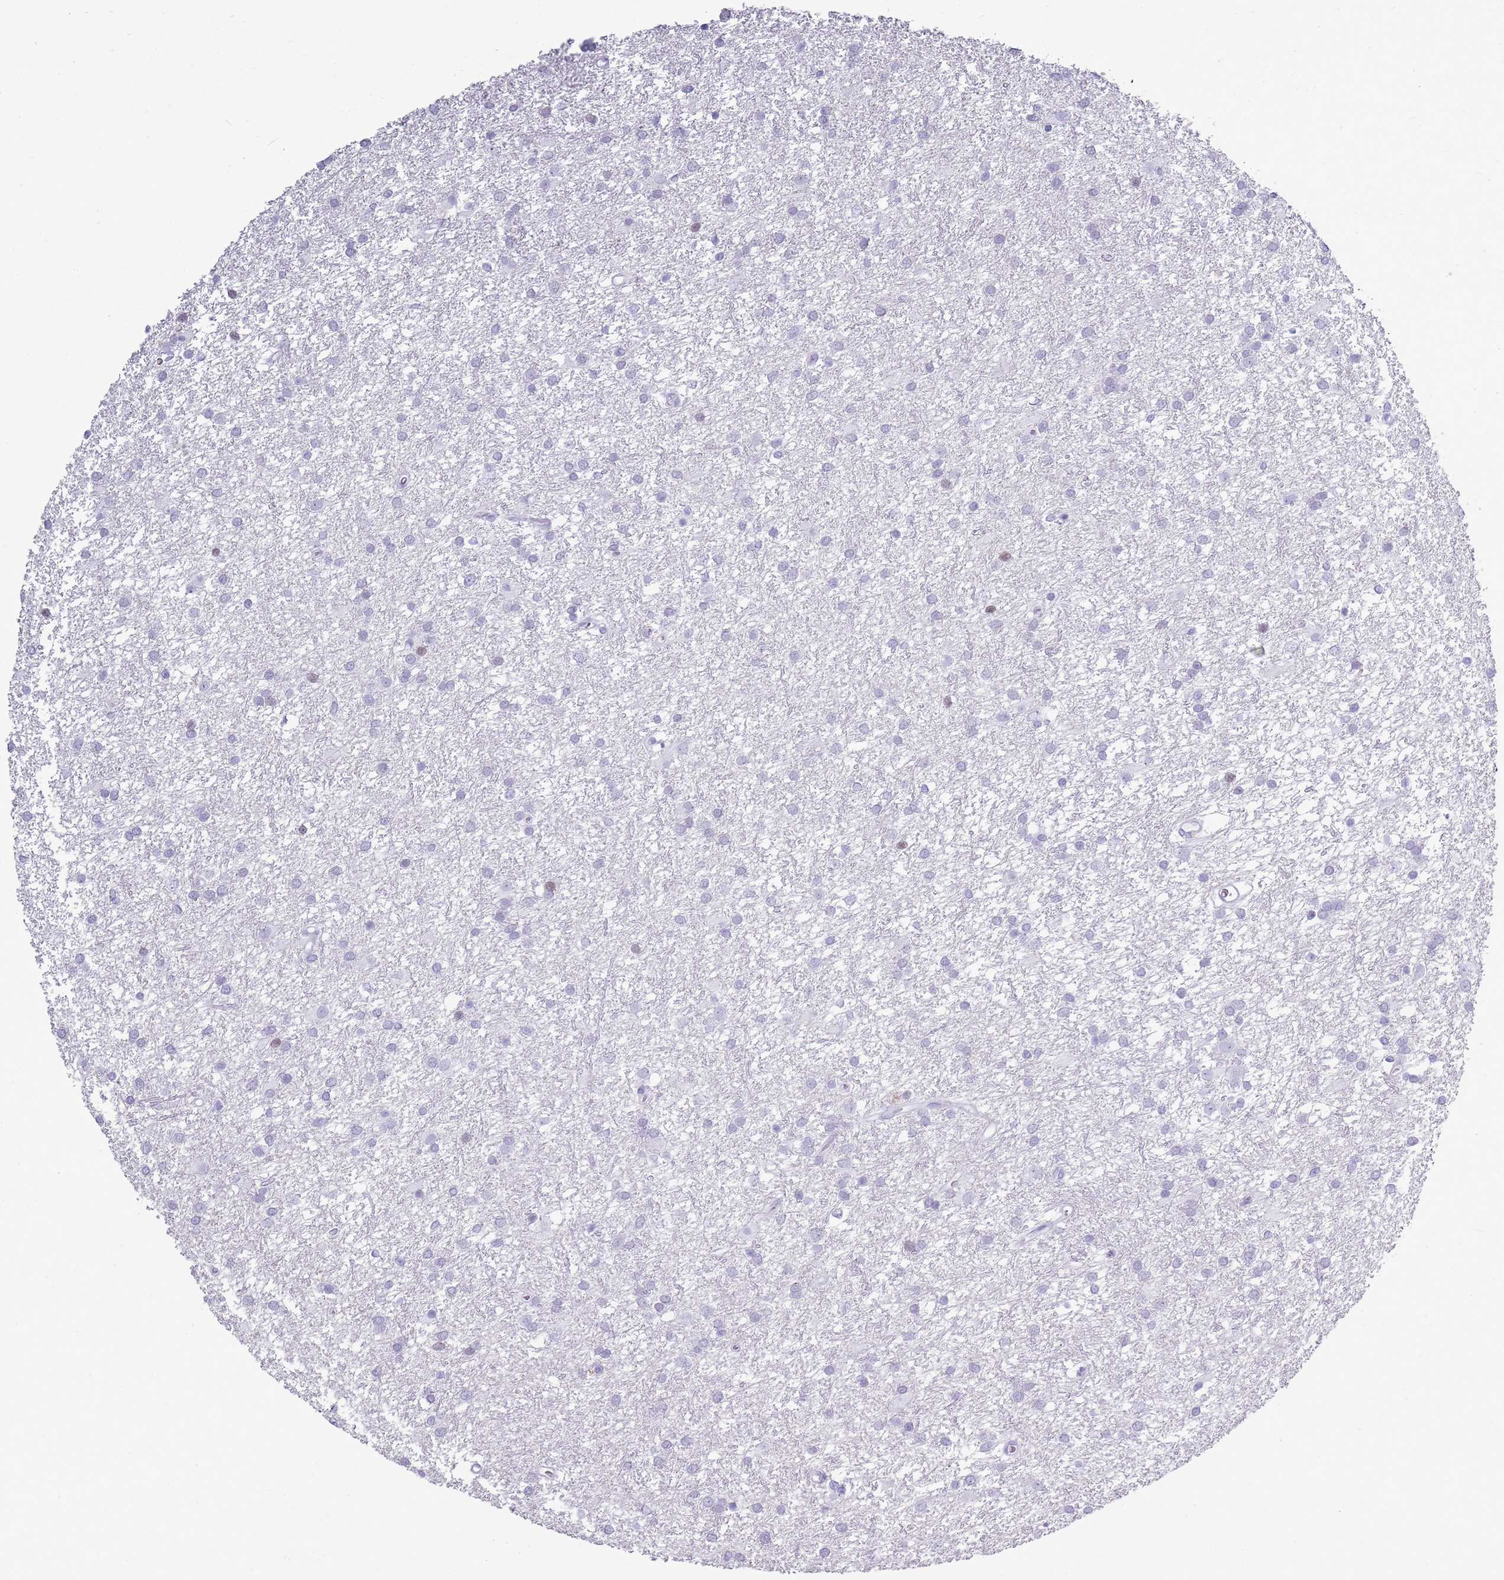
{"staining": {"intensity": "negative", "quantity": "none", "location": "none"}, "tissue": "glioma", "cell_type": "Tumor cells", "image_type": "cancer", "snomed": [{"axis": "morphology", "description": "Glioma, malignant, High grade"}, {"axis": "topography", "description": "Brain"}], "caption": "This is an immunohistochemistry micrograph of malignant glioma (high-grade). There is no positivity in tumor cells.", "gene": "ASIP", "patient": {"sex": "female", "age": 50}}